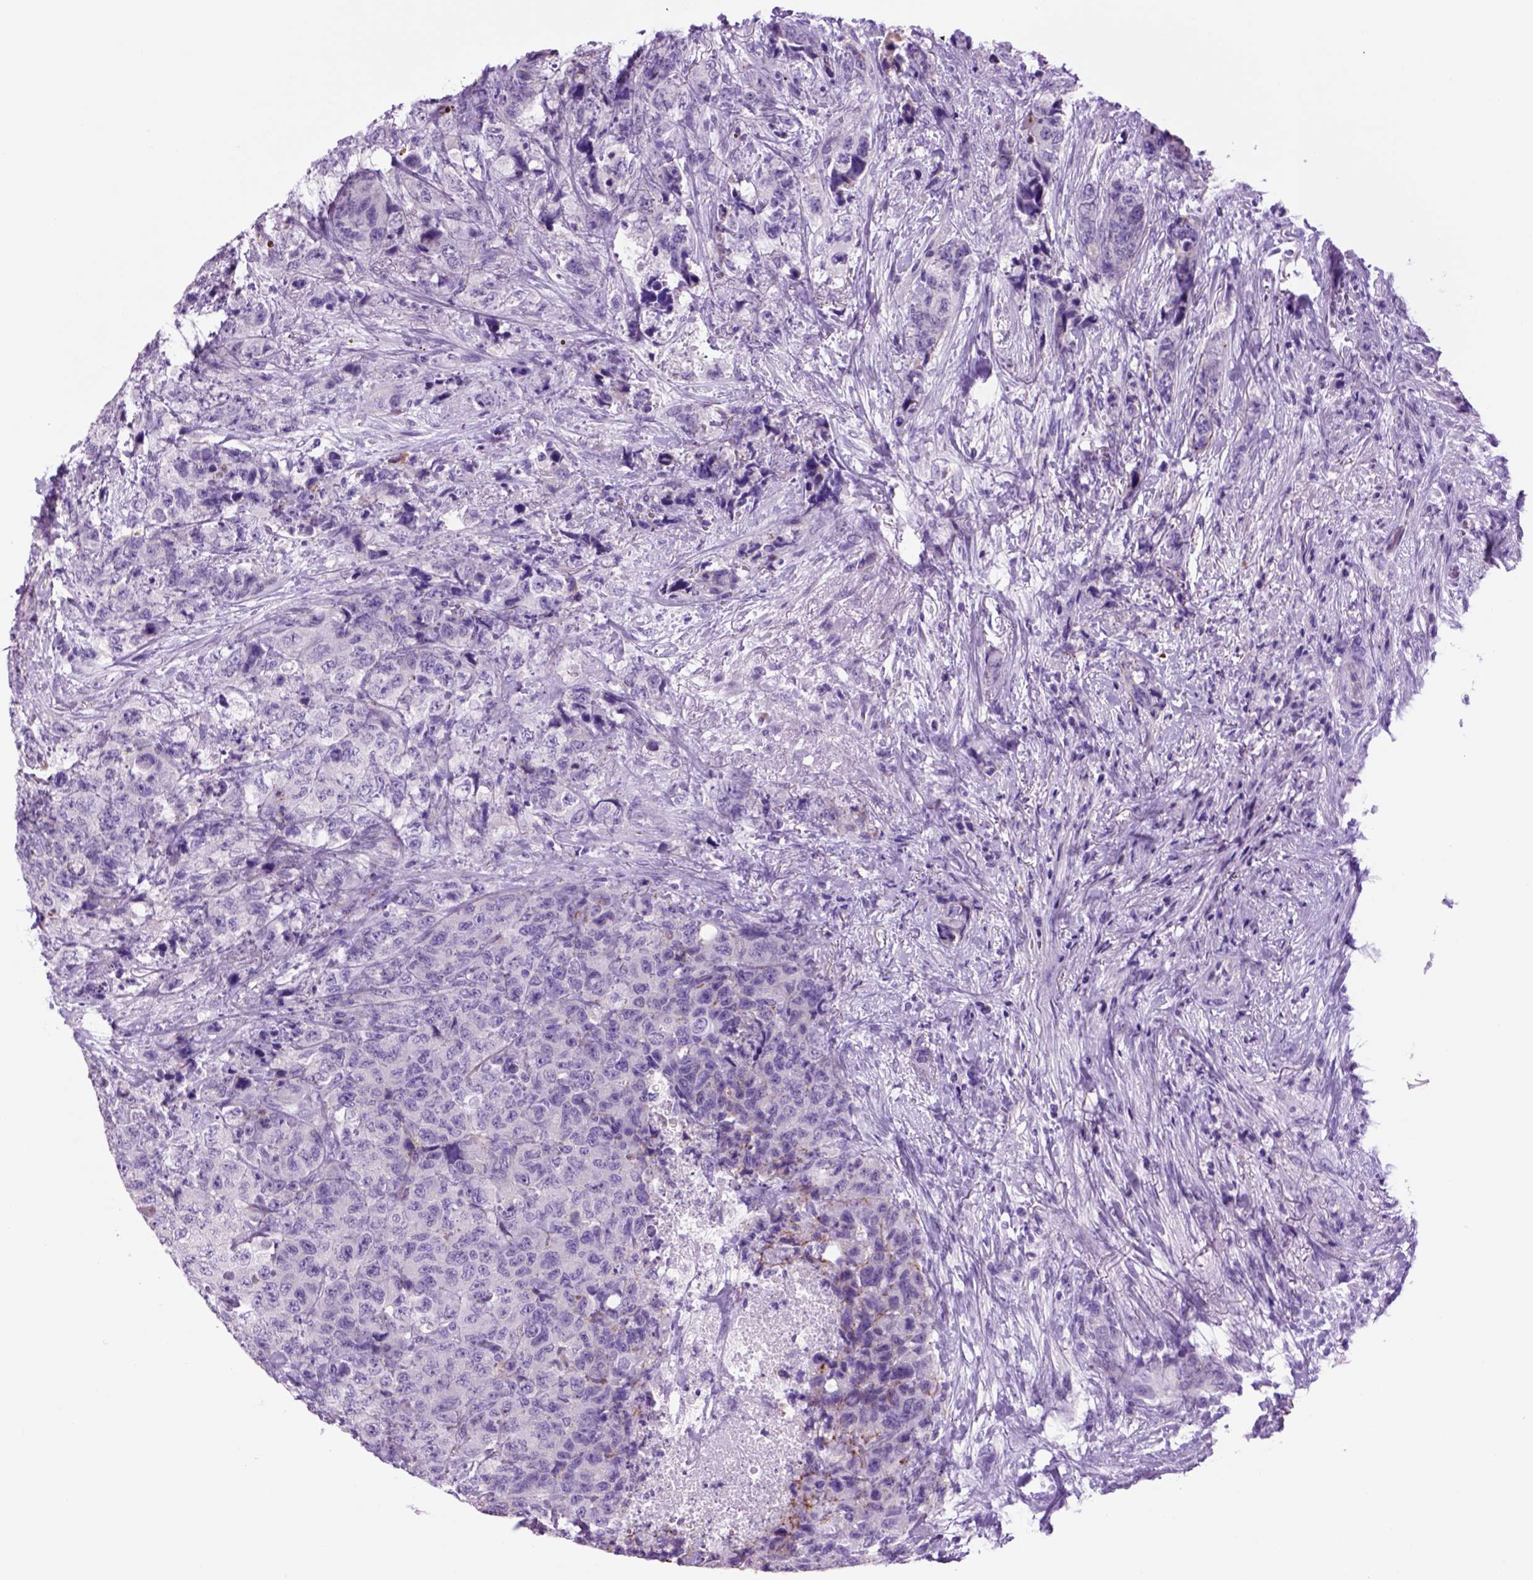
{"staining": {"intensity": "negative", "quantity": "none", "location": "none"}, "tissue": "urothelial cancer", "cell_type": "Tumor cells", "image_type": "cancer", "snomed": [{"axis": "morphology", "description": "Urothelial carcinoma, High grade"}, {"axis": "topography", "description": "Urinary bladder"}], "caption": "Urothelial cancer was stained to show a protein in brown. There is no significant positivity in tumor cells. Nuclei are stained in blue.", "gene": "HHIPL2", "patient": {"sex": "female", "age": 78}}